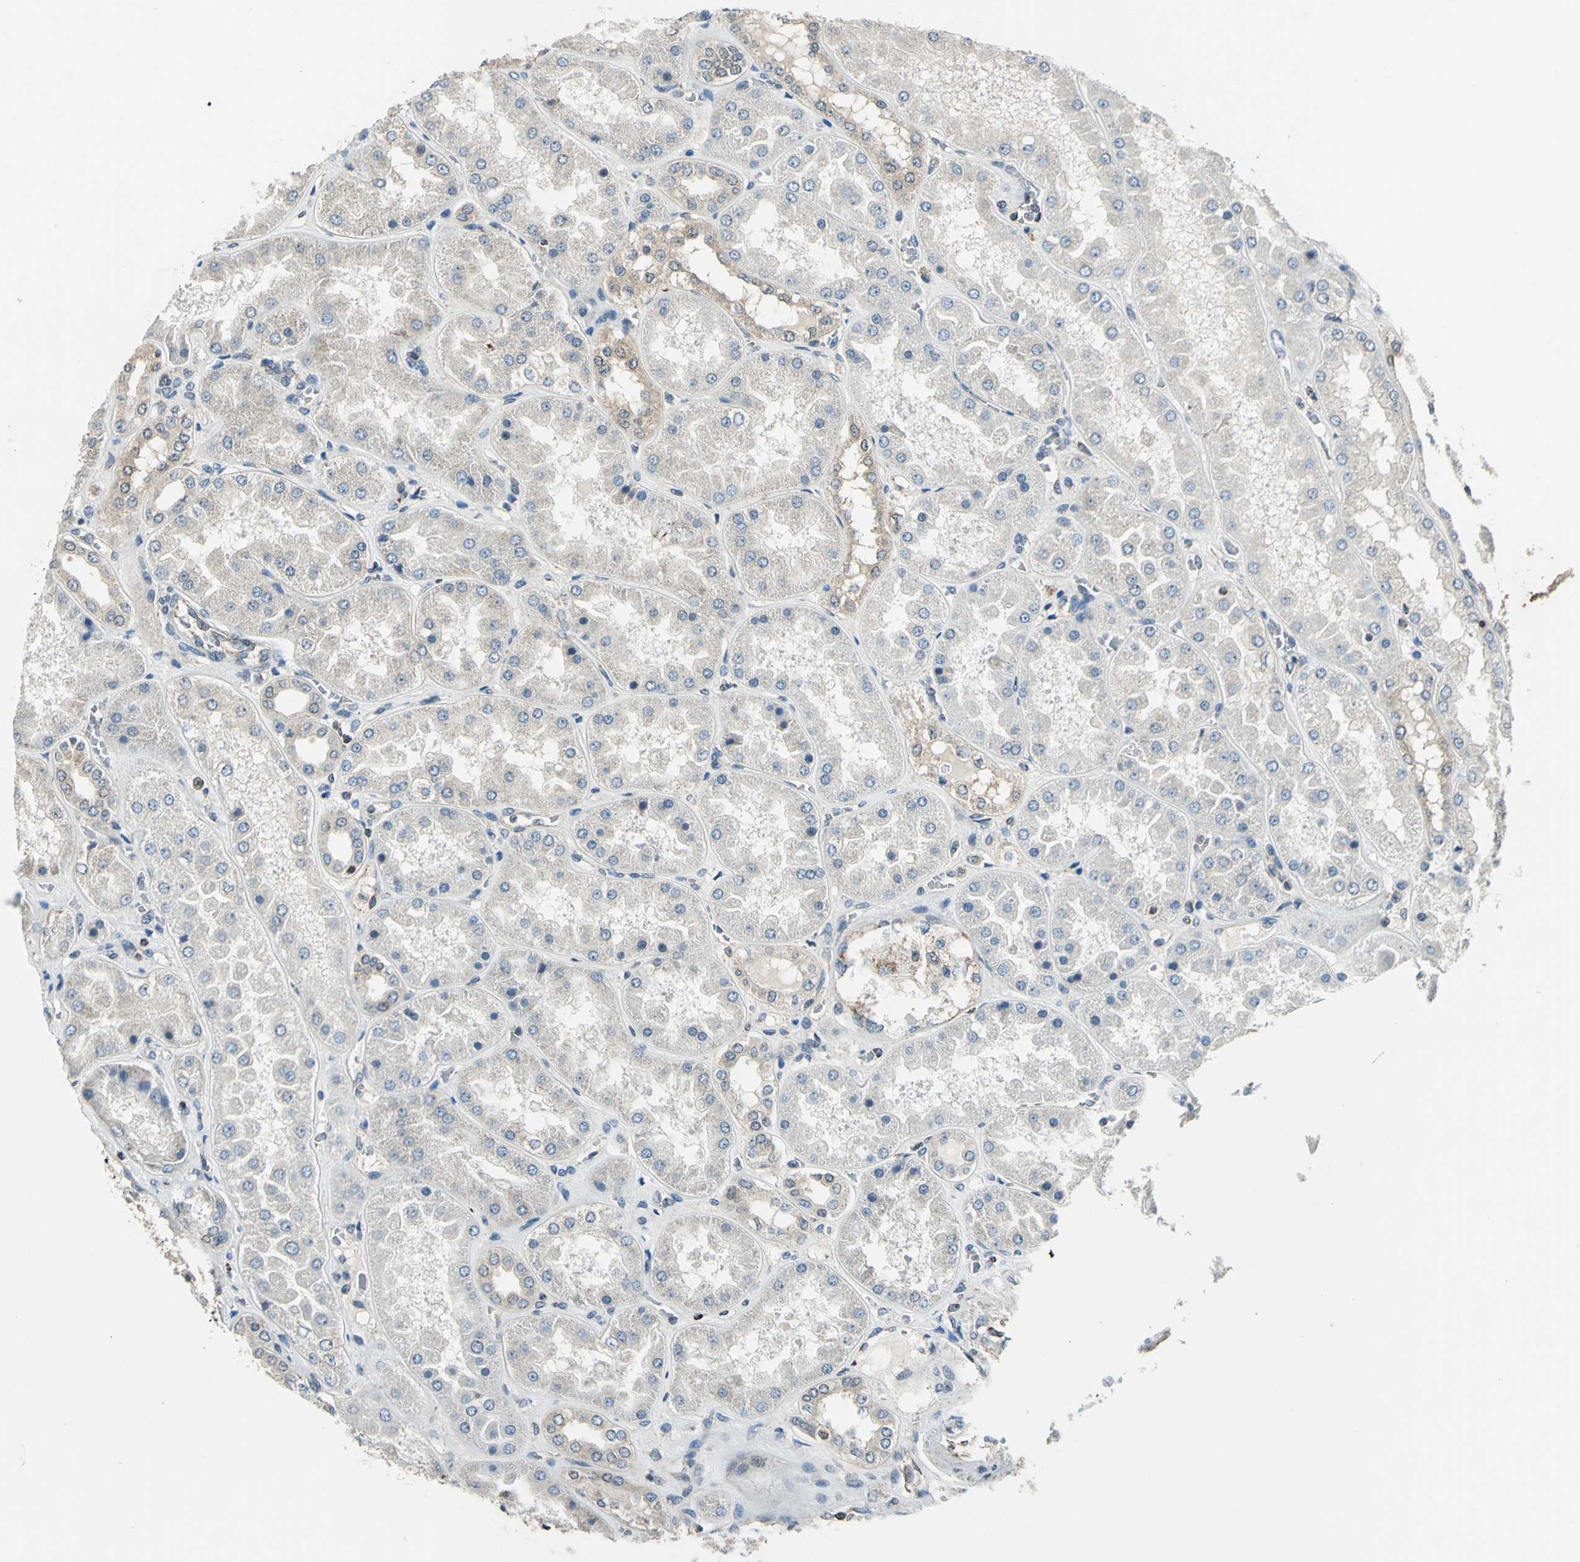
{"staining": {"intensity": "moderate", "quantity": ">75%", "location": "cytoplasmic/membranous"}, "tissue": "kidney", "cell_type": "Cells in glomeruli", "image_type": "normal", "snomed": [{"axis": "morphology", "description": "Normal tissue, NOS"}, {"axis": "topography", "description": "Kidney"}], "caption": "Immunohistochemistry (IHC) micrograph of benign kidney stained for a protein (brown), which displays medium levels of moderate cytoplasmic/membranous staining in approximately >75% of cells in glomeruli.", "gene": "NUDT2", "patient": {"sex": "female", "age": 56}}